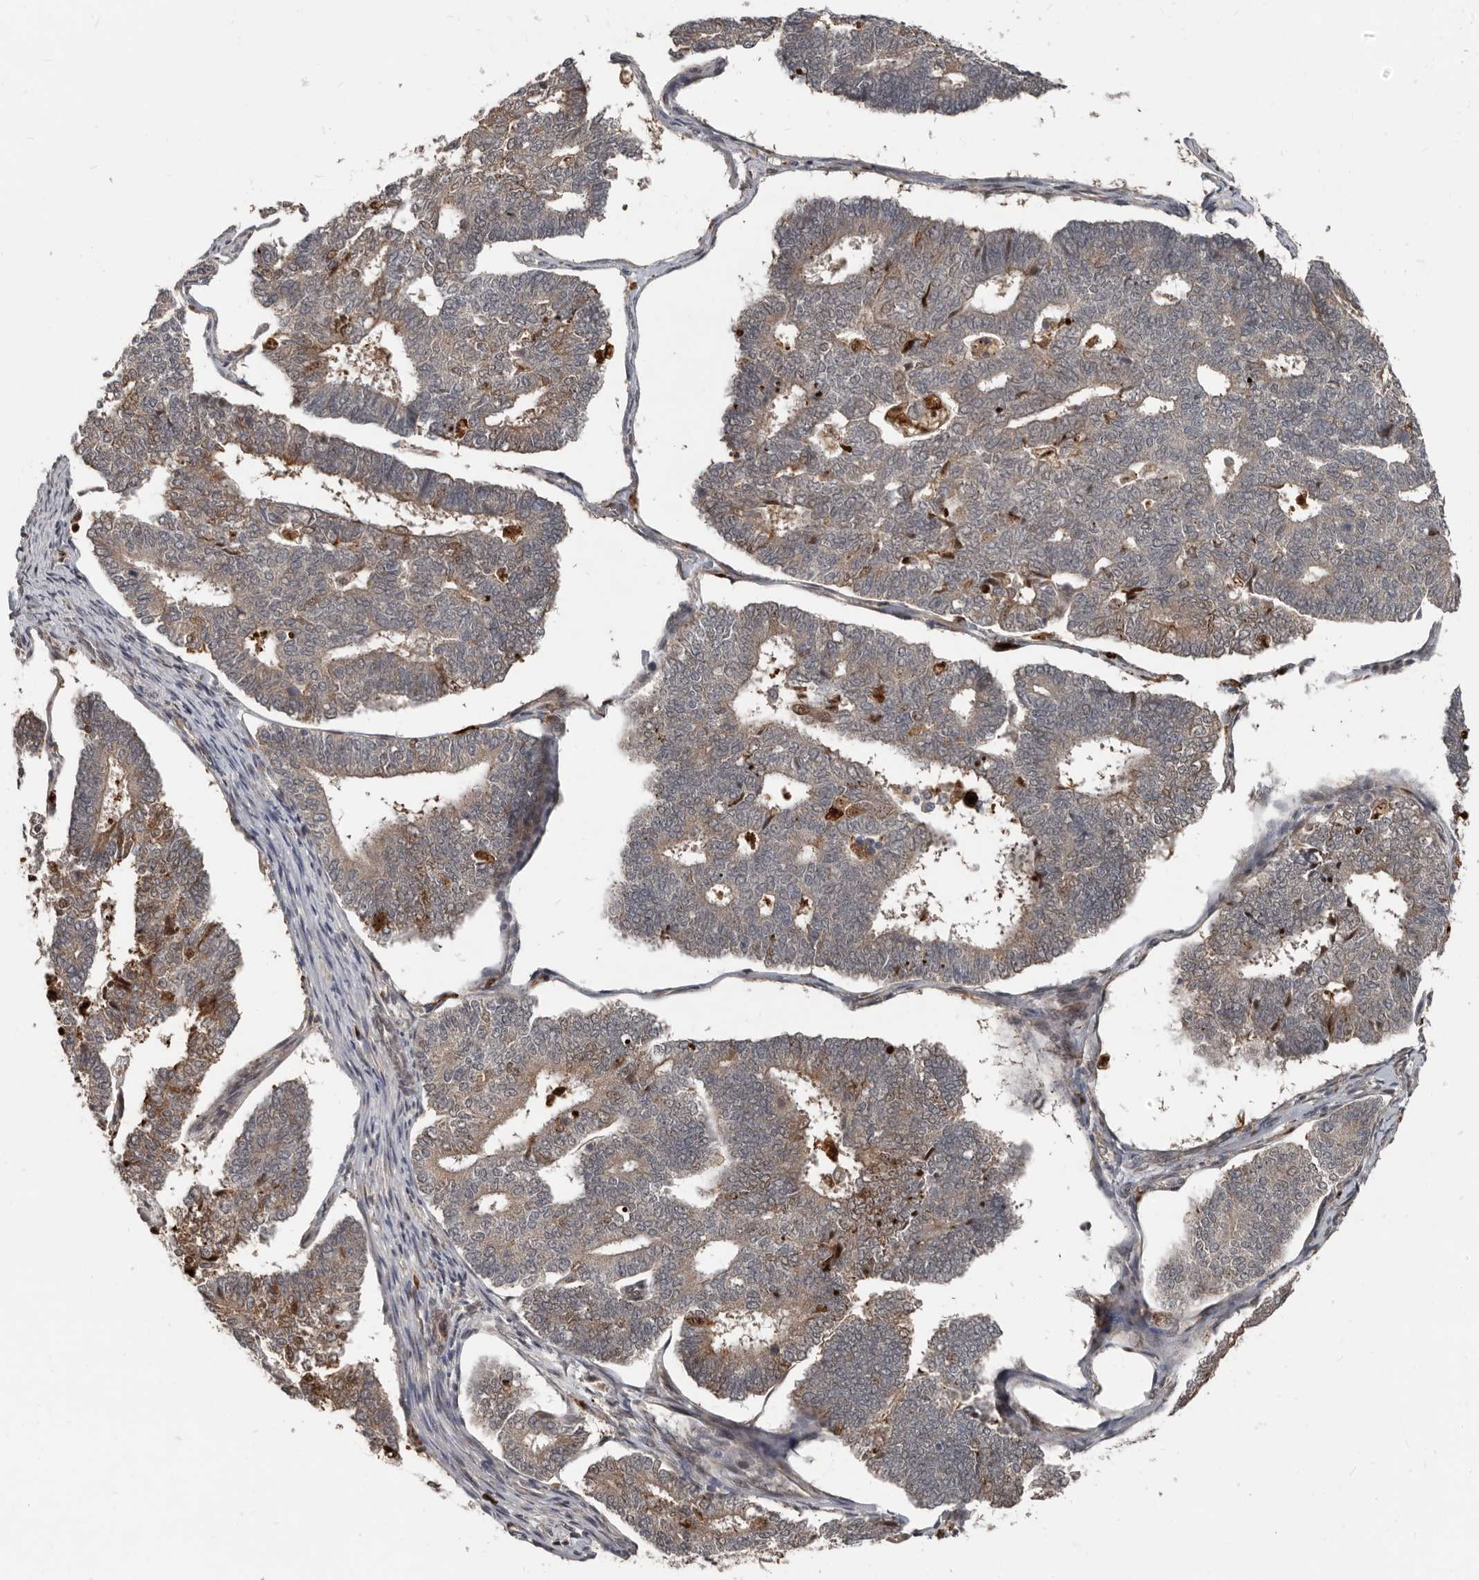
{"staining": {"intensity": "moderate", "quantity": "<25%", "location": "cytoplasmic/membranous"}, "tissue": "endometrial cancer", "cell_type": "Tumor cells", "image_type": "cancer", "snomed": [{"axis": "morphology", "description": "Adenocarcinoma, NOS"}, {"axis": "topography", "description": "Endometrium"}], "caption": "IHC (DAB) staining of human adenocarcinoma (endometrial) shows moderate cytoplasmic/membranous protein positivity in approximately <25% of tumor cells.", "gene": "APOL6", "patient": {"sex": "female", "age": 70}}